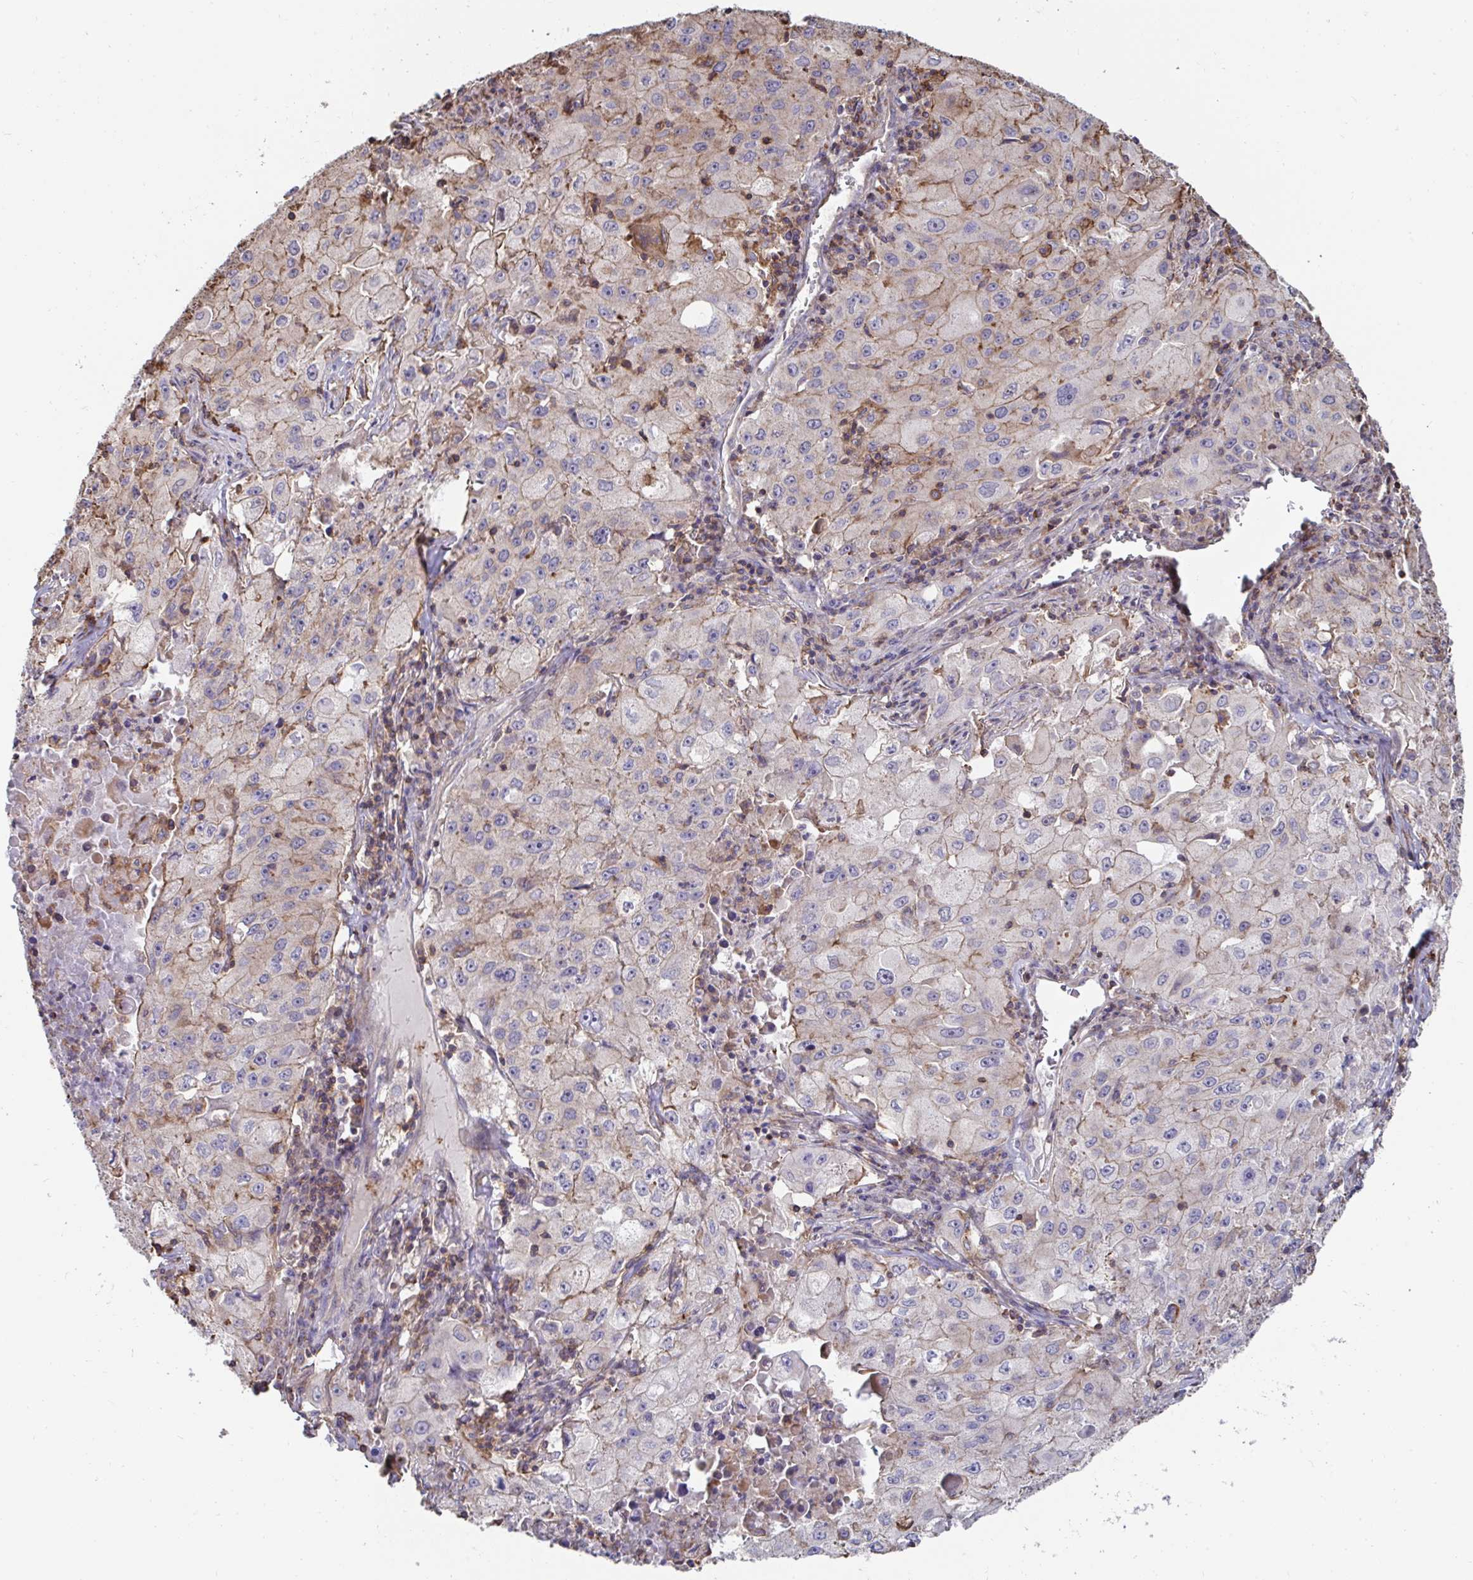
{"staining": {"intensity": "moderate", "quantity": "25%-75%", "location": "cytoplasmic/membranous"}, "tissue": "lung cancer", "cell_type": "Tumor cells", "image_type": "cancer", "snomed": [{"axis": "morphology", "description": "Squamous cell carcinoma, NOS"}, {"axis": "topography", "description": "Lung"}], "caption": "Squamous cell carcinoma (lung) stained with IHC shows moderate cytoplasmic/membranous staining in approximately 25%-75% of tumor cells.", "gene": "DZANK1", "patient": {"sex": "male", "age": 63}}